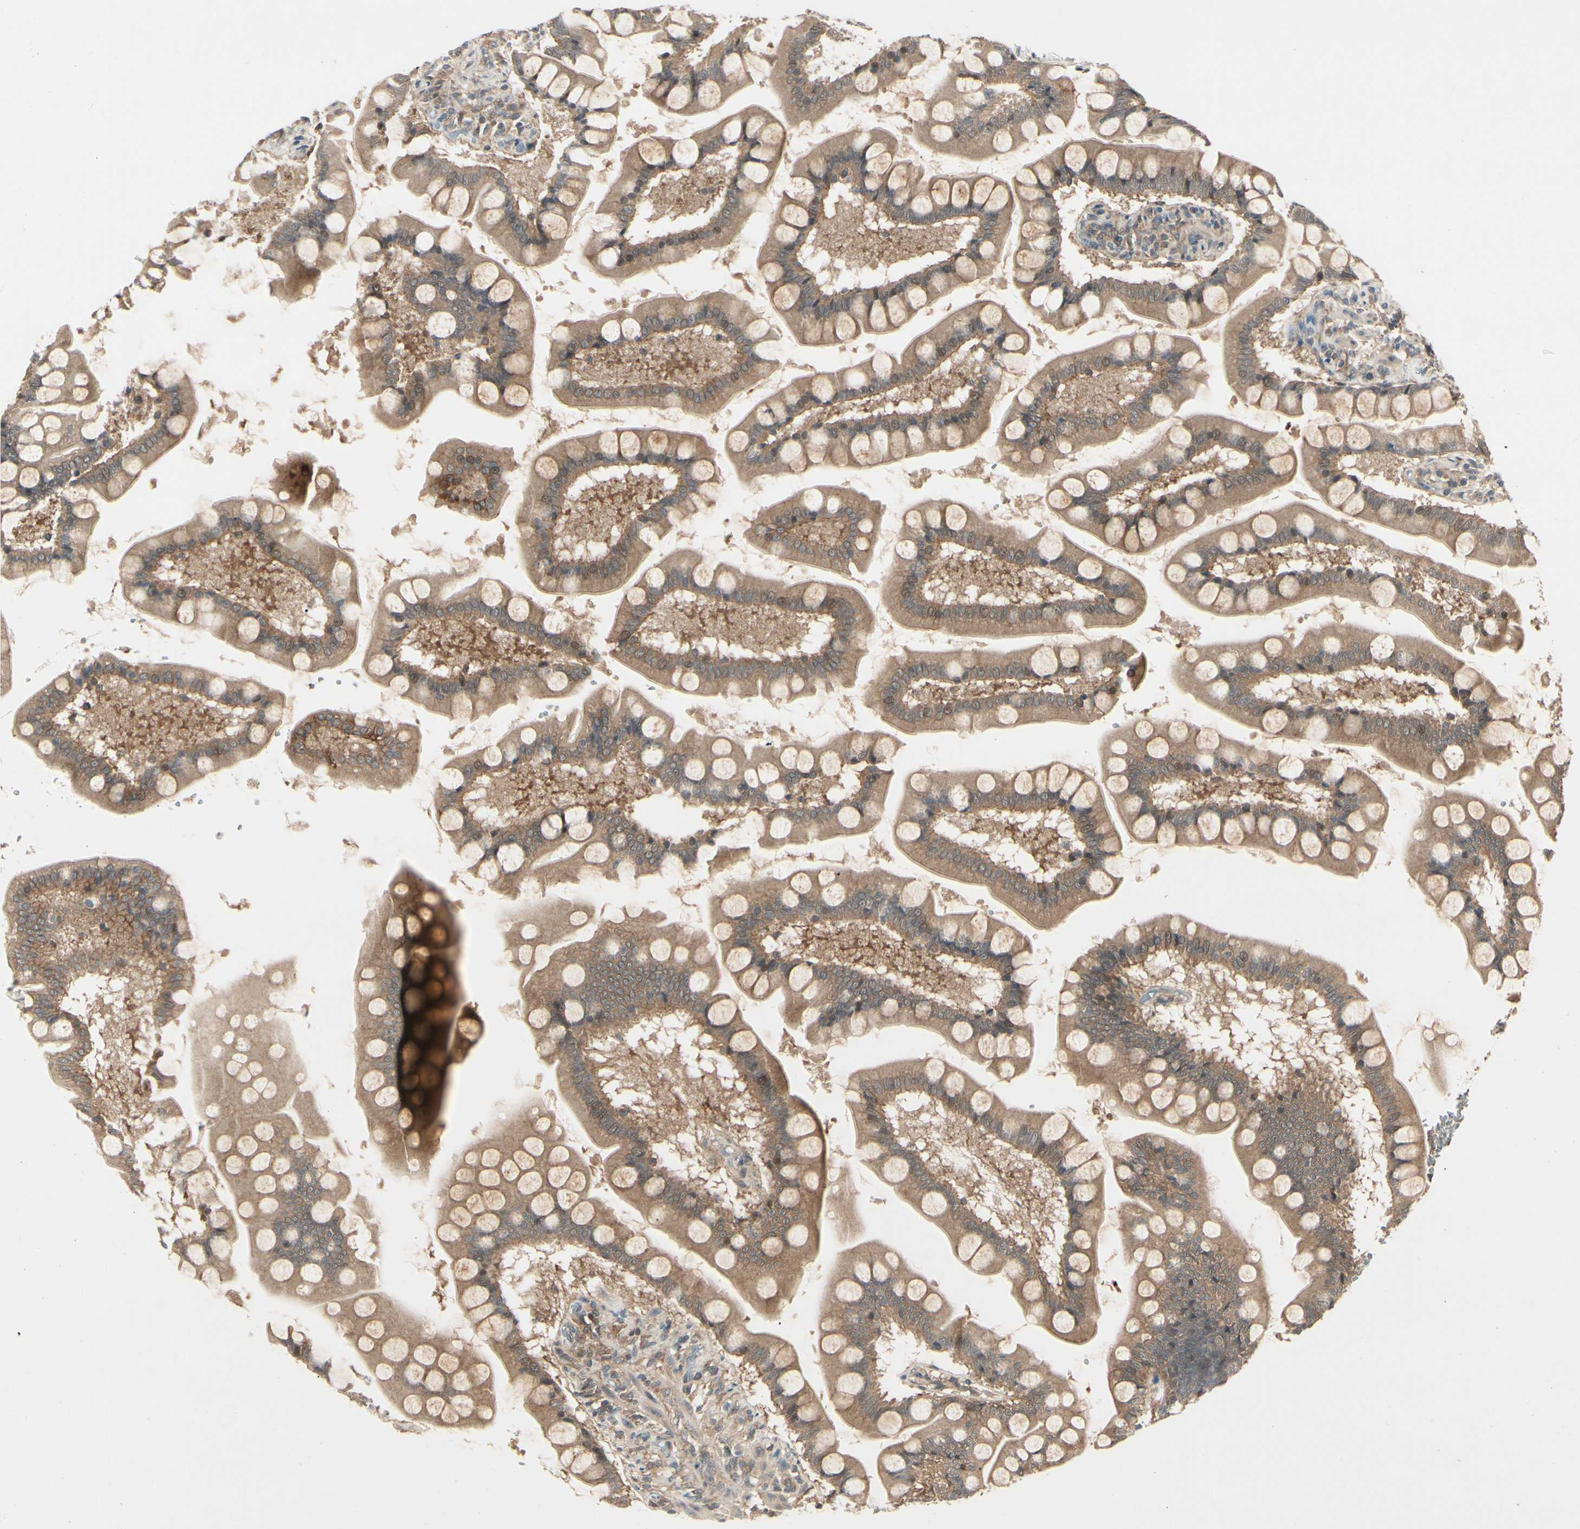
{"staining": {"intensity": "strong", "quantity": ">75%", "location": "cytoplasmic/membranous"}, "tissue": "small intestine", "cell_type": "Glandular cells", "image_type": "normal", "snomed": [{"axis": "morphology", "description": "Normal tissue, NOS"}, {"axis": "topography", "description": "Small intestine"}], "caption": "Small intestine stained for a protein (brown) shows strong cytoplasmic/membranous positive expression in approximately >75% of glandular cells.", "gene": "RNF14", "patient": {"sex": "male", "age": 41}}